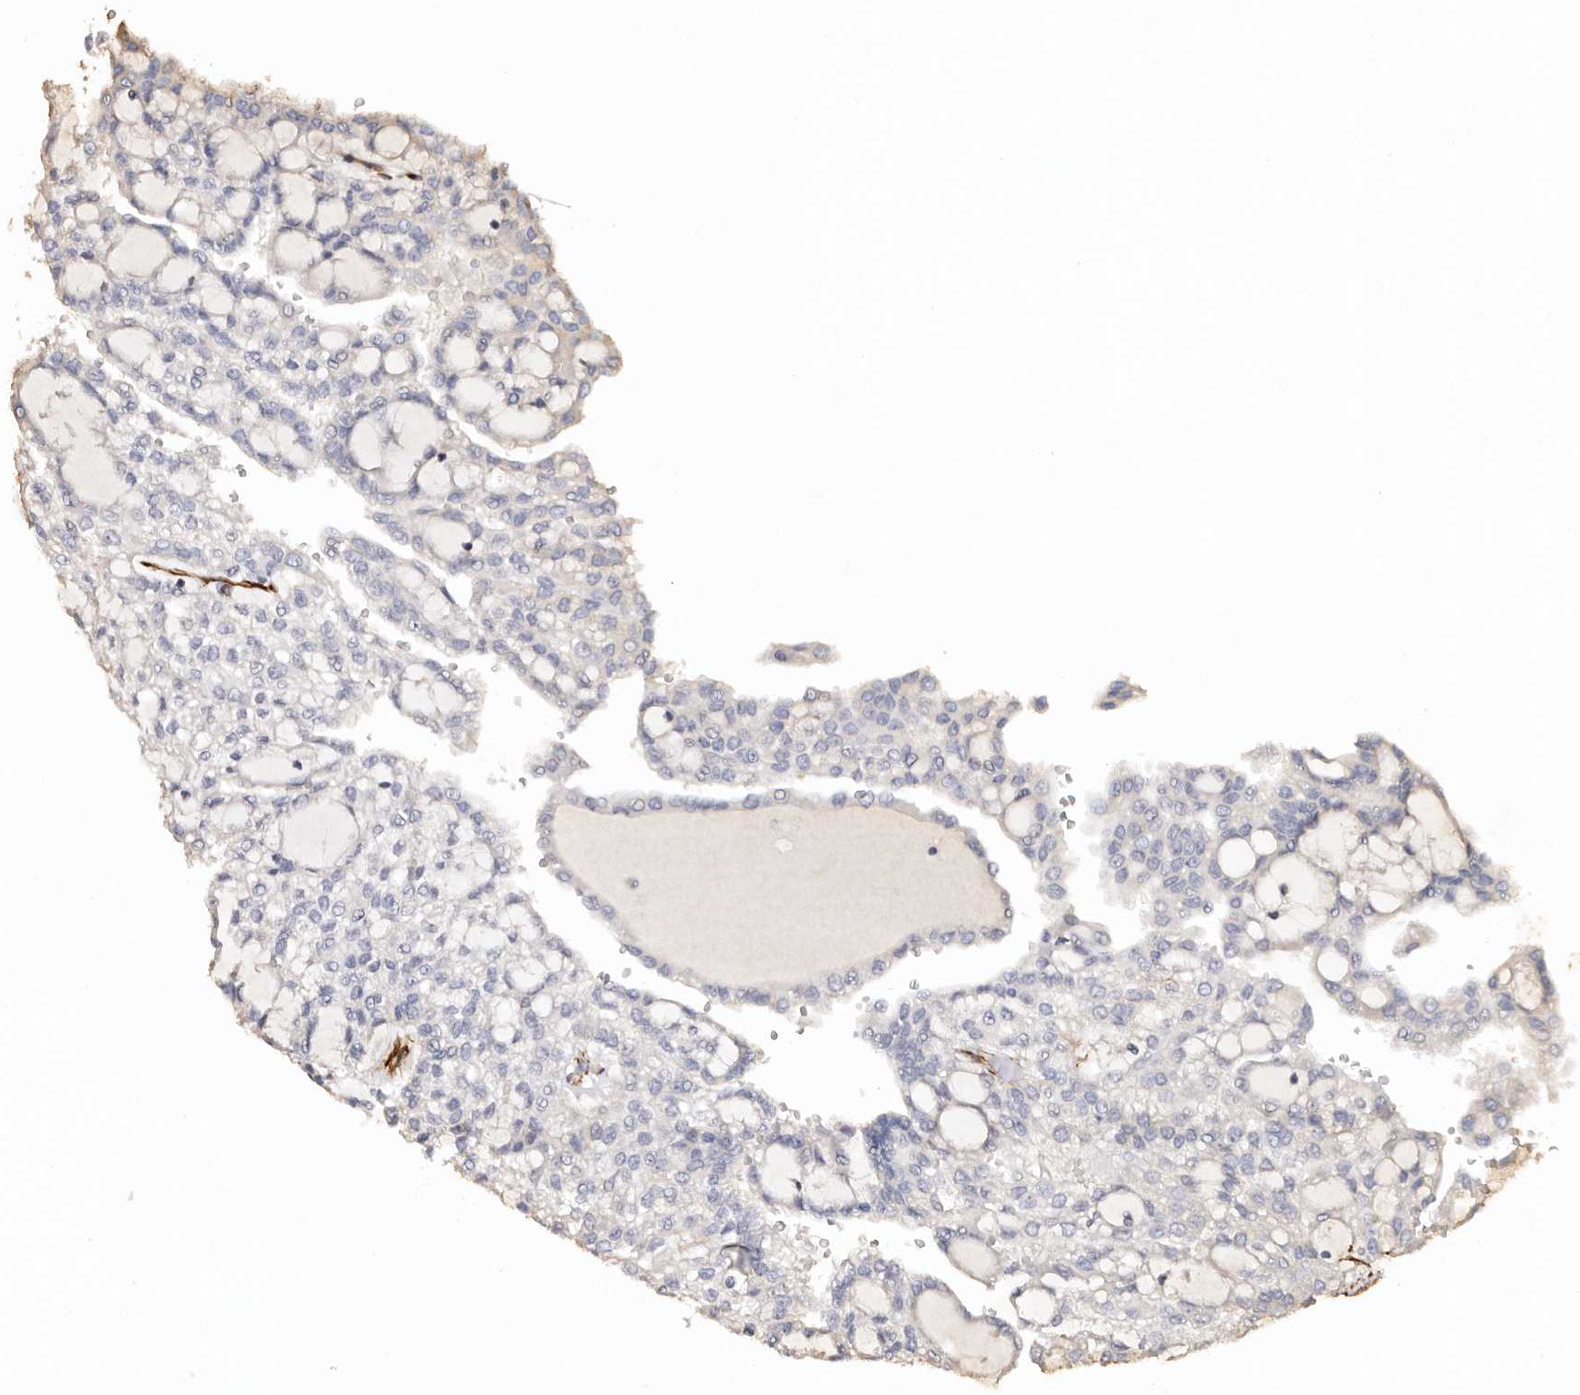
{"staining": {"intensity": "negative", "quantity": "none", "location": "none"}, "tissue": "renal cancer", "cell_type": "Tumor cells", "image_type": "cancer", "snomed": [{"axis": "morphology", "description": "Adenocarcinoma, NOS"}, {"axis": "topography", "description": "Kidney"}], "caption": "This is an immunohistochemistry micrograph of human renal cancer (adenocarcinoma). There is no positivity in tumor cells.", "gene": "ZNF557", "patient": {"sex": "male", "age": 63}}